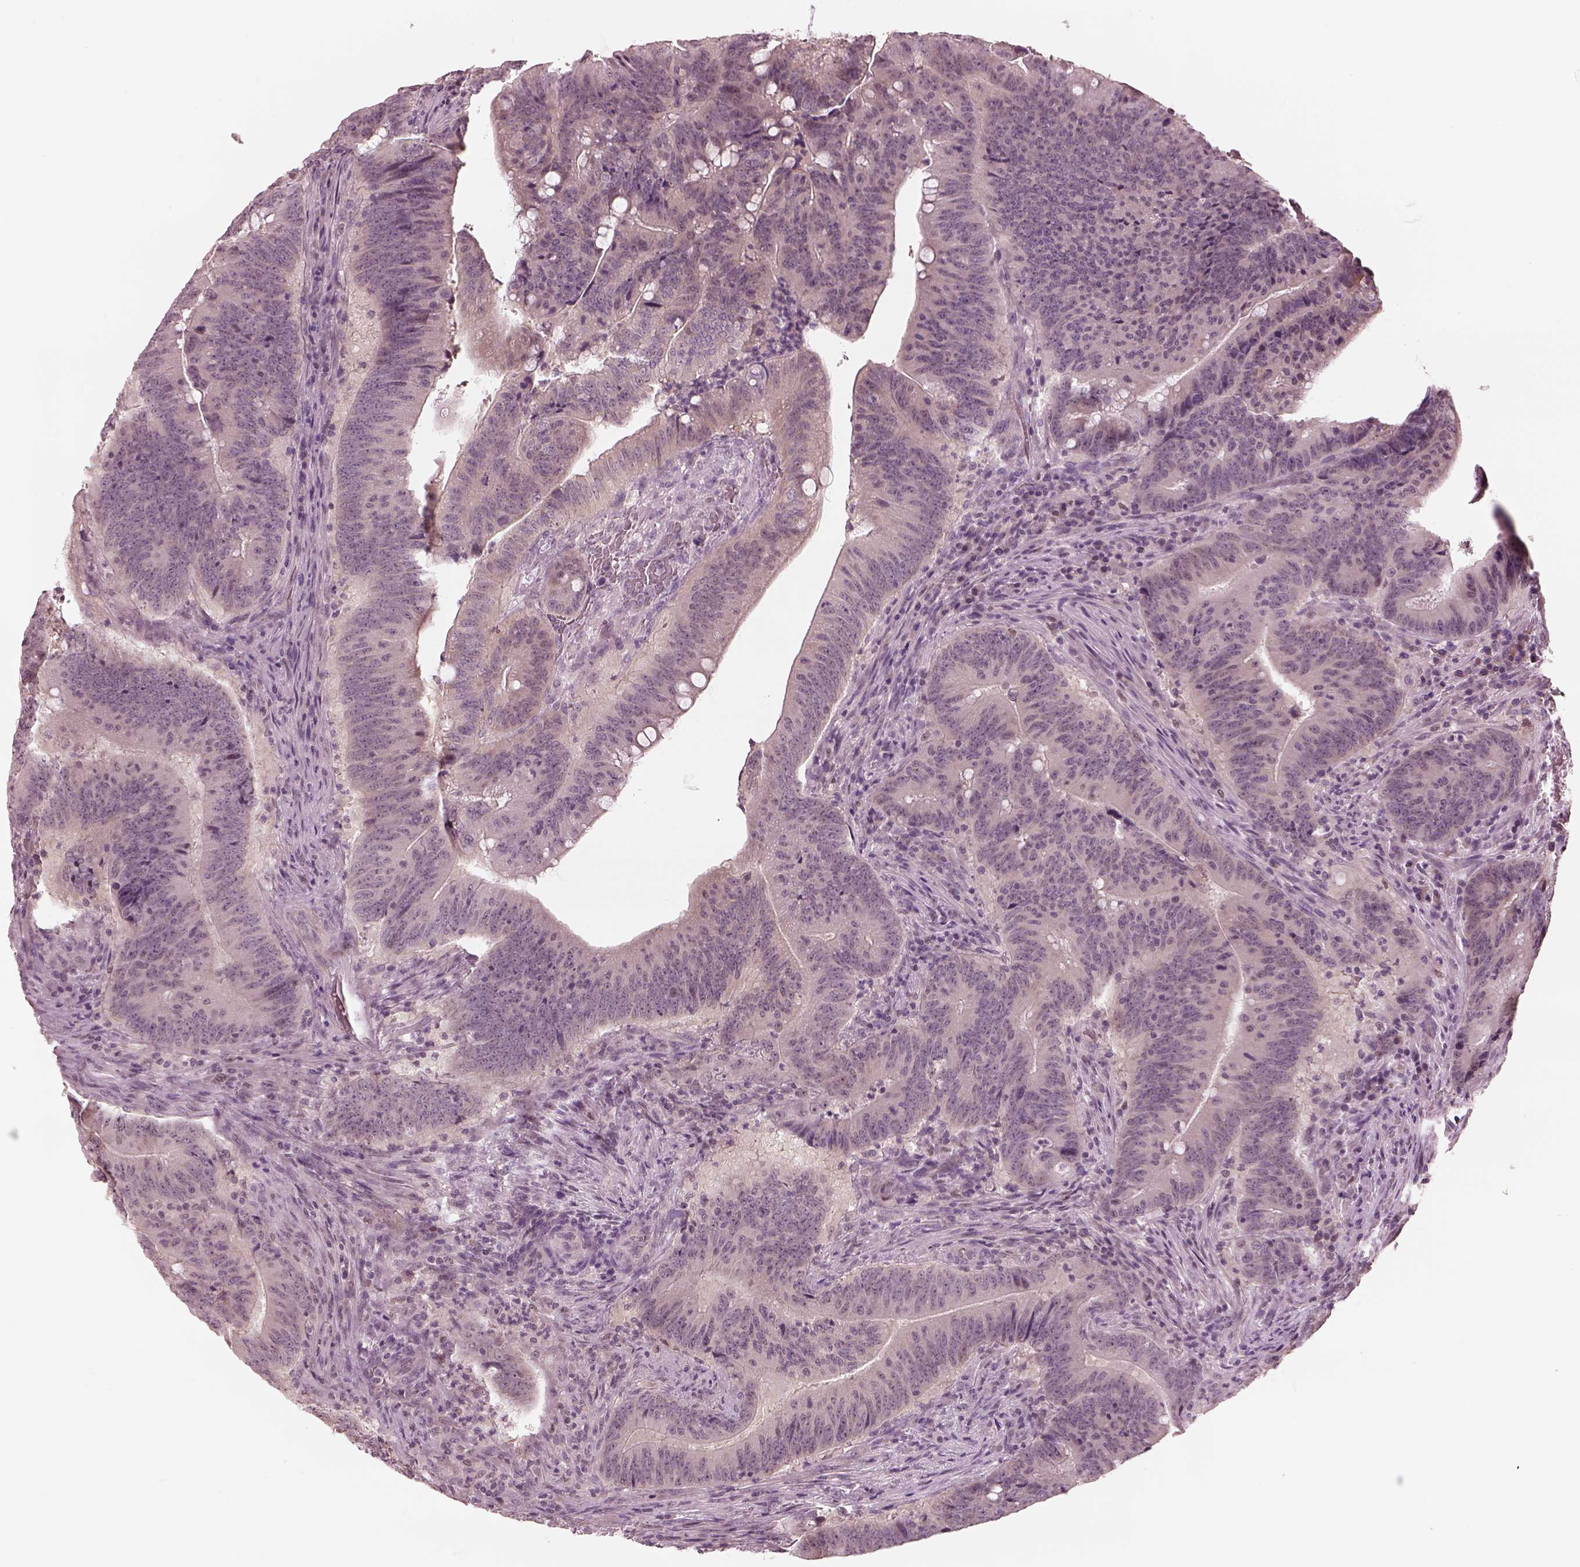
{"staining": {"intensity": "negative", "quantity": "none", "location": "none"}, "tissue": "colorectal cancer", "cell_type": "Tumor cells", "image_type": "cancer", "snomed": [{"axis": "morphology", "description": "Adenocarcinoma, NOS"}, {"axis": "topography", "description": "Colon"}], "caption": "DAB (3,3'-diaminobenzidine) immunohistochemical staining of colorectal cancer (adenocarcinoma) demonstrates no significant expression in tumor cells. Brightfield microscopy of IHC stained with DAB (brown) and hematoxylin (blue), captured at high magnification.", "gene": "IQCG", "patient": {"sex": "female", "age": 87}}